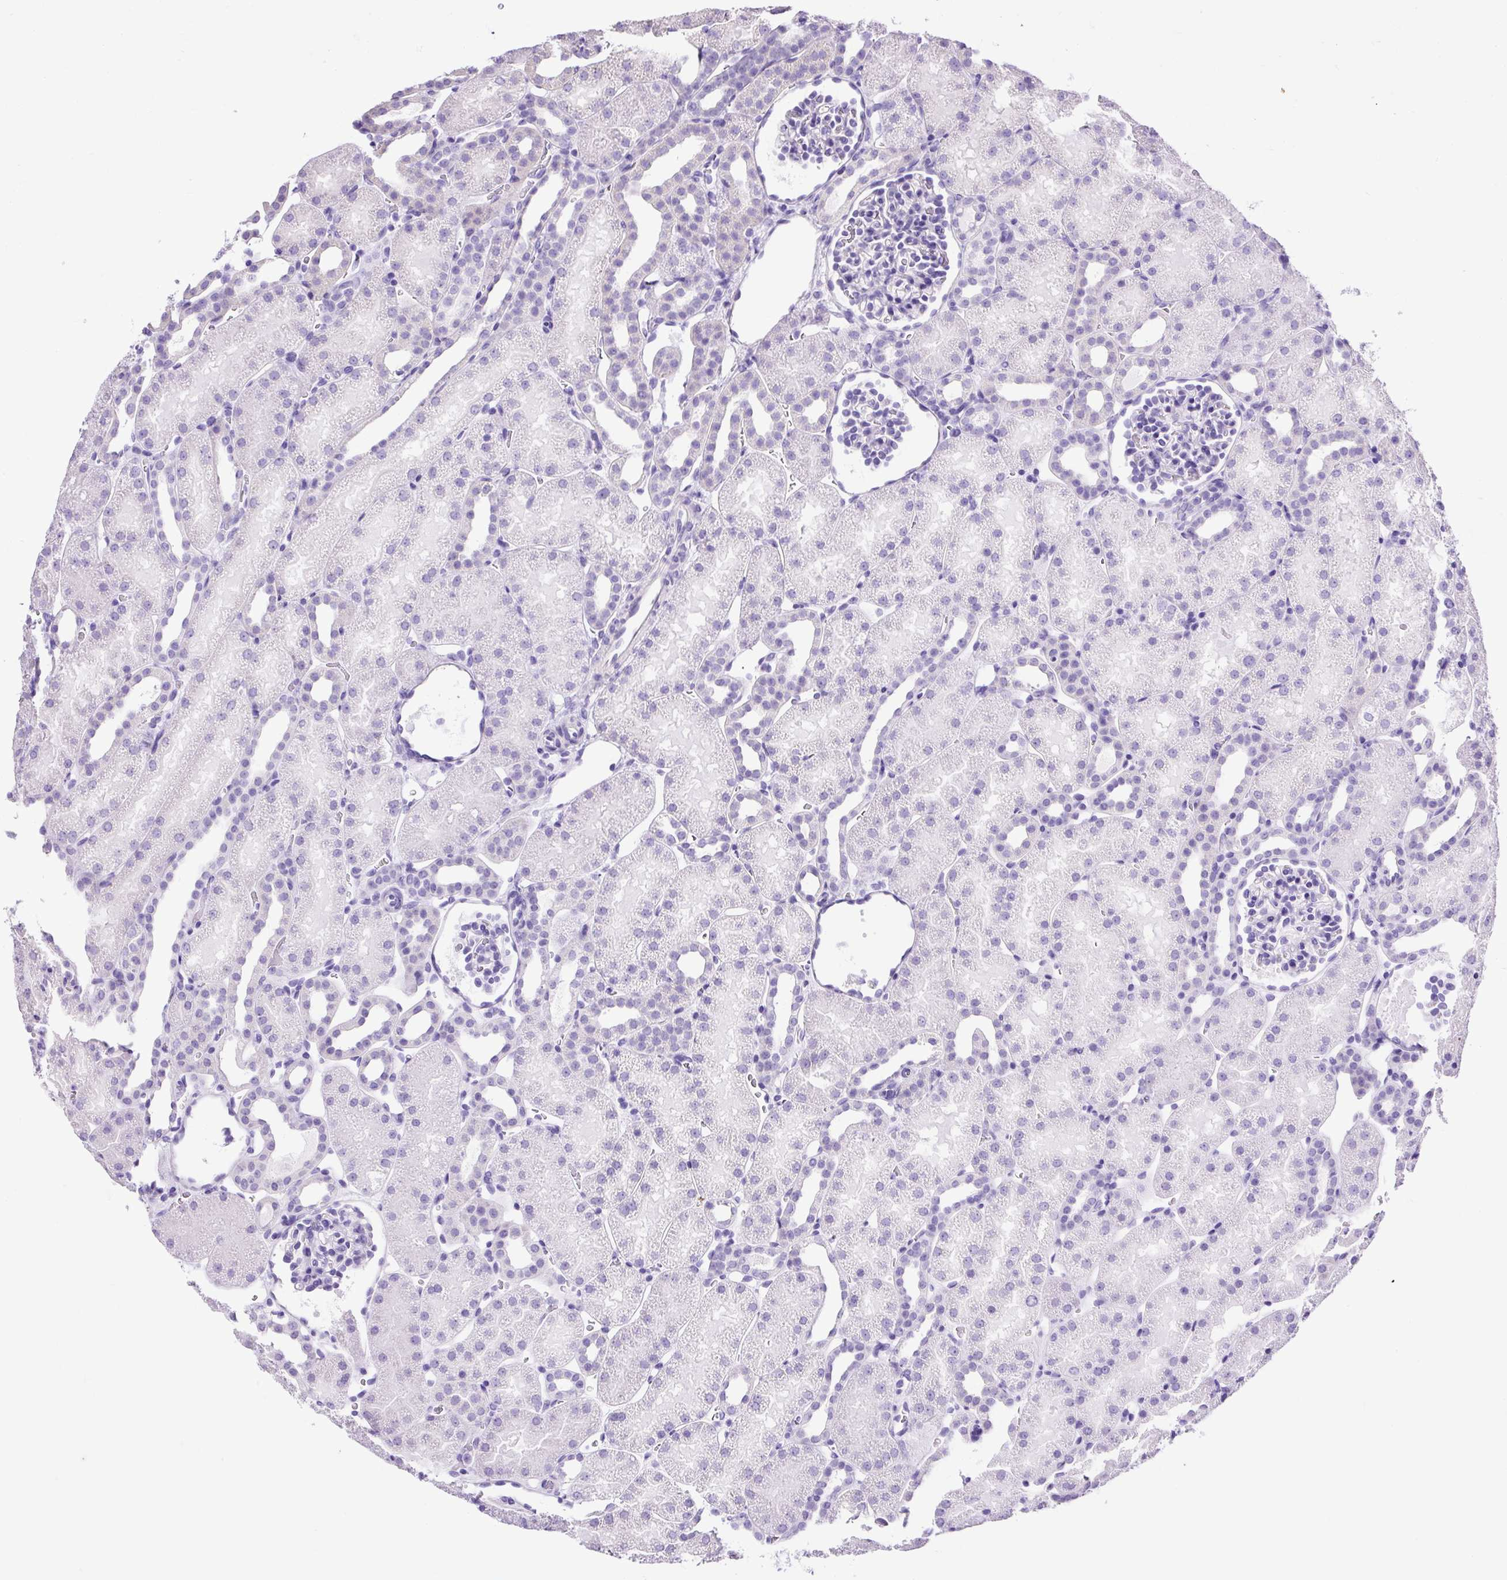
{"staining": {"intensity": "negative", "quantity": "none", "location": "none"}, "tissue": "kidney", "cell_type": "Cells in glomeruli", "image_type": "normal", "snomed": [{"axis": "morphology", "description": "Normal tissue, NOS"}, {"axis": "topography", "description": "Kidney"}], "caption": "Immunohistochemistry (IHC) photomicrograph of benign kidney: human kidney stained with DAB demonstrates no significant protein positivity in cells in glomeruli.", "gene": "PDIA2", "patient": {"sex": "male", "age": 2}}